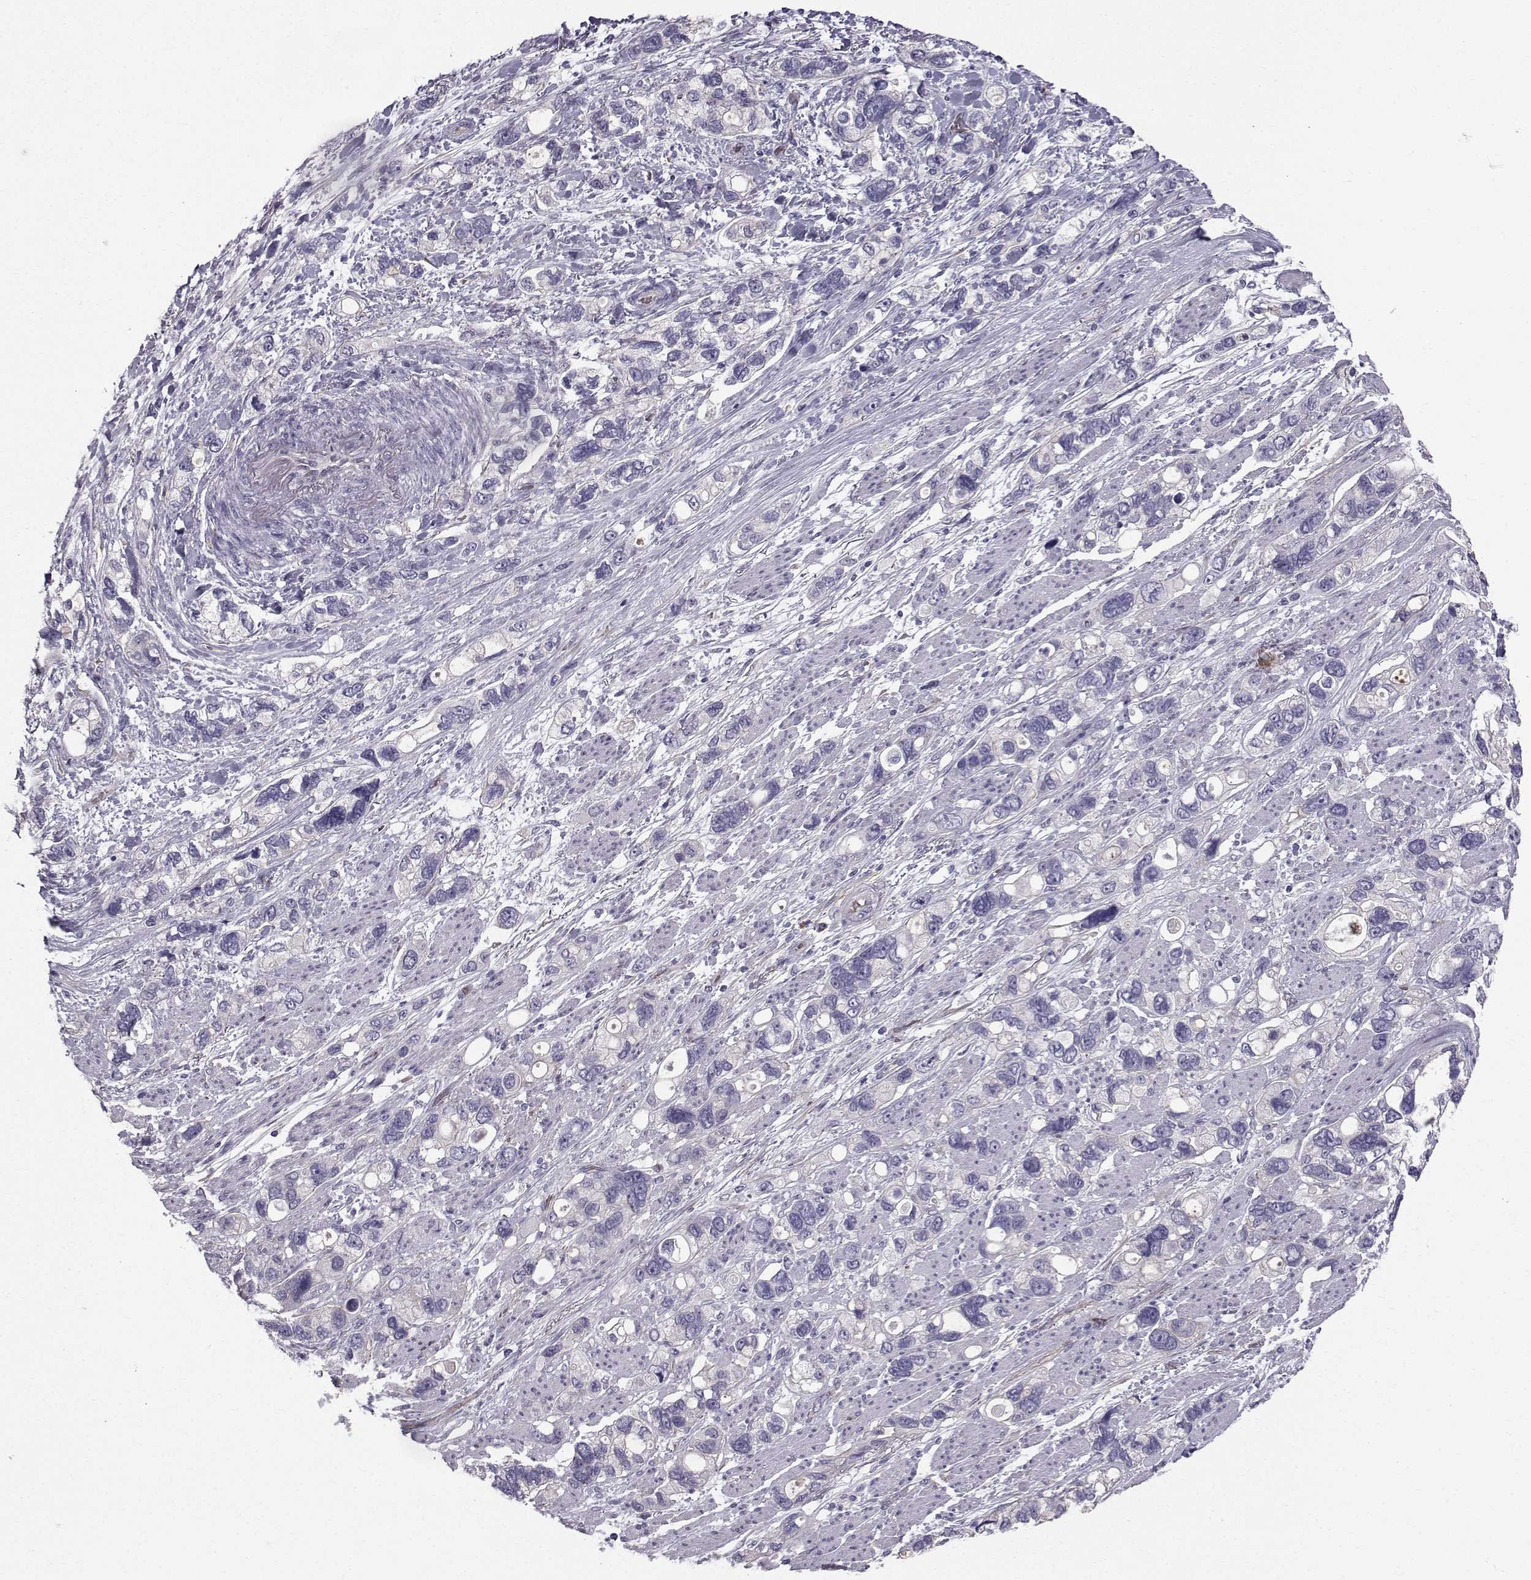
{"staining": {"intensity": "weak", "quantity": "<25%", "location": "cytoplasmic/membranous"}, "tissue": "stomach cancer", "cell_type": "Tumor cells", "image_type": "cancer", "snomed": [{"axis": "morphology", "description": "Adenocarcinoma, NOS"}, {"axis": "topography", "description": "Stomach, upper"}], "caption": "Immunohistochemical staining of stomach adenocarcinoma exhibits no significant expression in tumor cells. (DAB immunohistochemistry visualized using brightfield microscopy, high magnification).", "gene": "QPCT", "patient": {"sex": "female", "age": 81}}